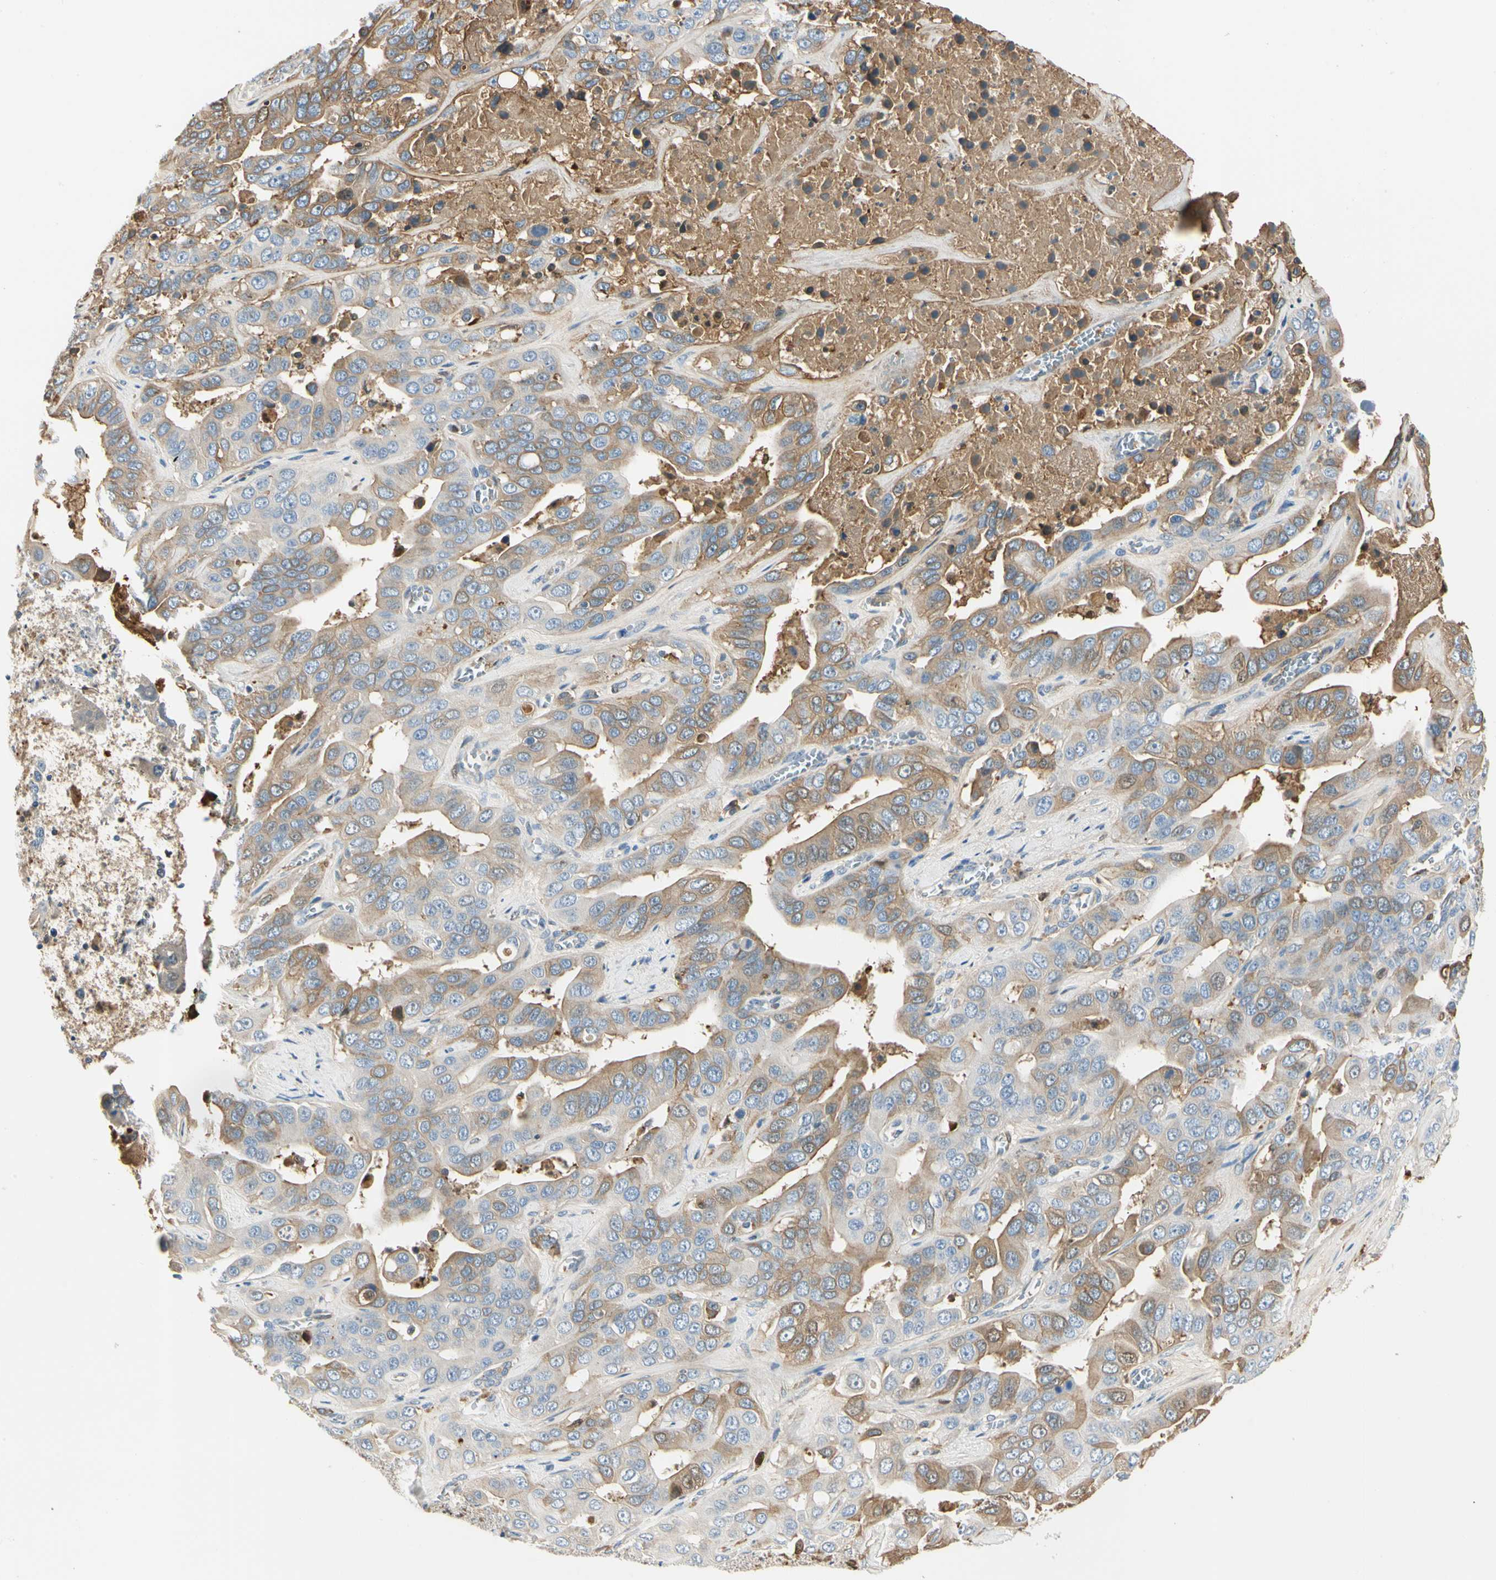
{"staining": {"intensity": "moderate", "quantity": ">75%", "location": "cytoplasmic/membranous"}, "tissue": "liver cancer", "cell_type": "Tumor cells", "image_type": "cancer", "snomed": [{"axis": "morphology", "description": "Cholangiocarcinoma"}, {"axis": "topography", "description": "Liver"}], "caption": "The micrograph demonstrates a brown stain indicating the presence of a protein in the cytoplasmic/membranous of tumor cells in liver cancer (cholangiocarcinoma). Immunohistochemistry (ihc) stains the protein of interest in brown and the nuclei are stained blue.", "gene": "LAMB3", "patient": {"sex": "female", "age": 52}}